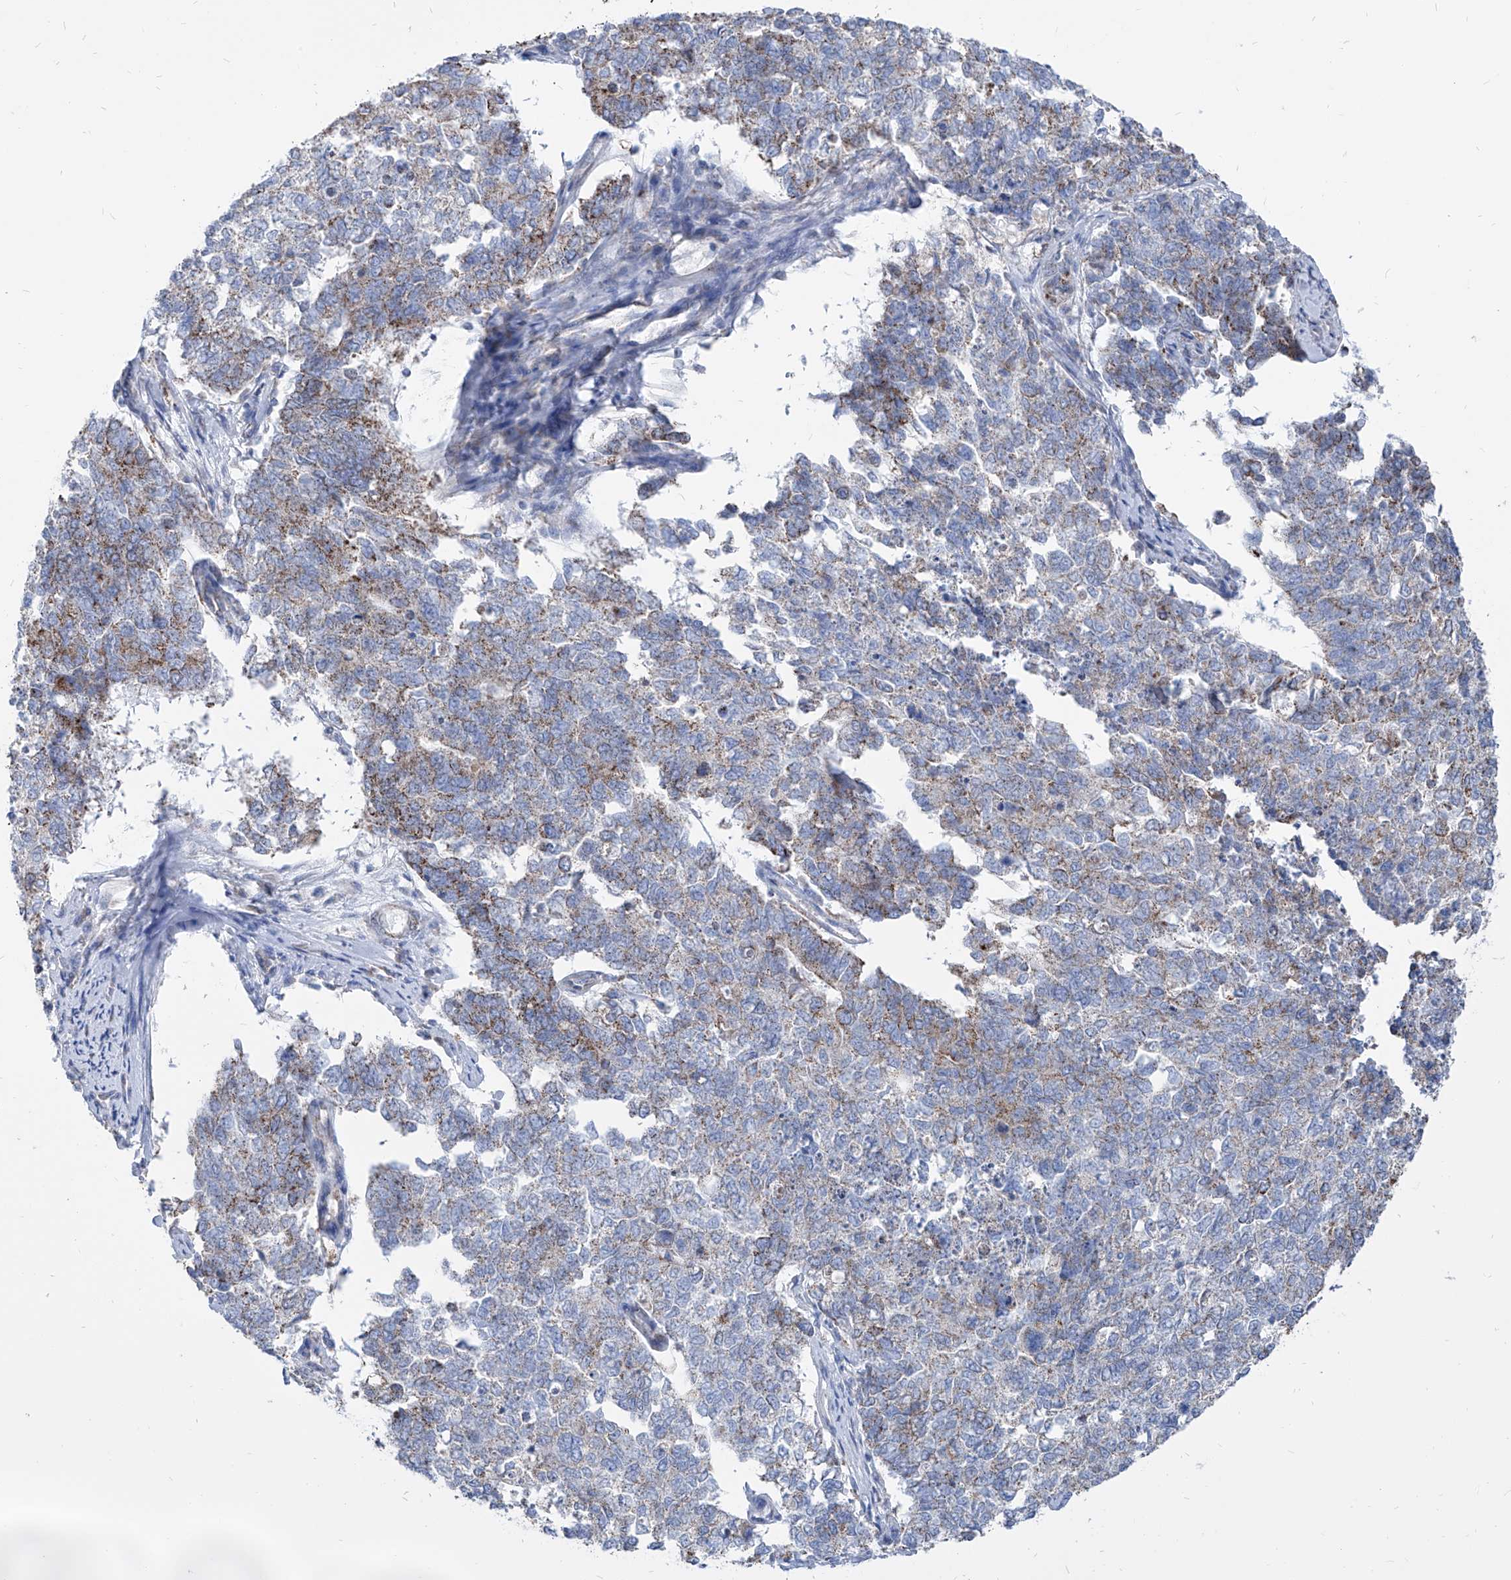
{"staining": {"intensity": "moderate", "quantity": "<25%", "location": "cytoplasmic/membranous"}, "tissue": "cervical cancer", "cell_type": "Tumor cells", "image_type": "cancer", "snomed": [{"axis": "morphology", "description": "Squamous cell carcinoma, NOS"}, {"axis": "topography", "description": "Cervix"}], "caption": "DAB immunohistochemical staining of human cervical squamous cell carcinoma exhibits moderate cytoplasmic/membranous protein expression in about <25% of tumor cells.", "gene": "AGPS", "patient": {"sex": "female", "age": 63}}